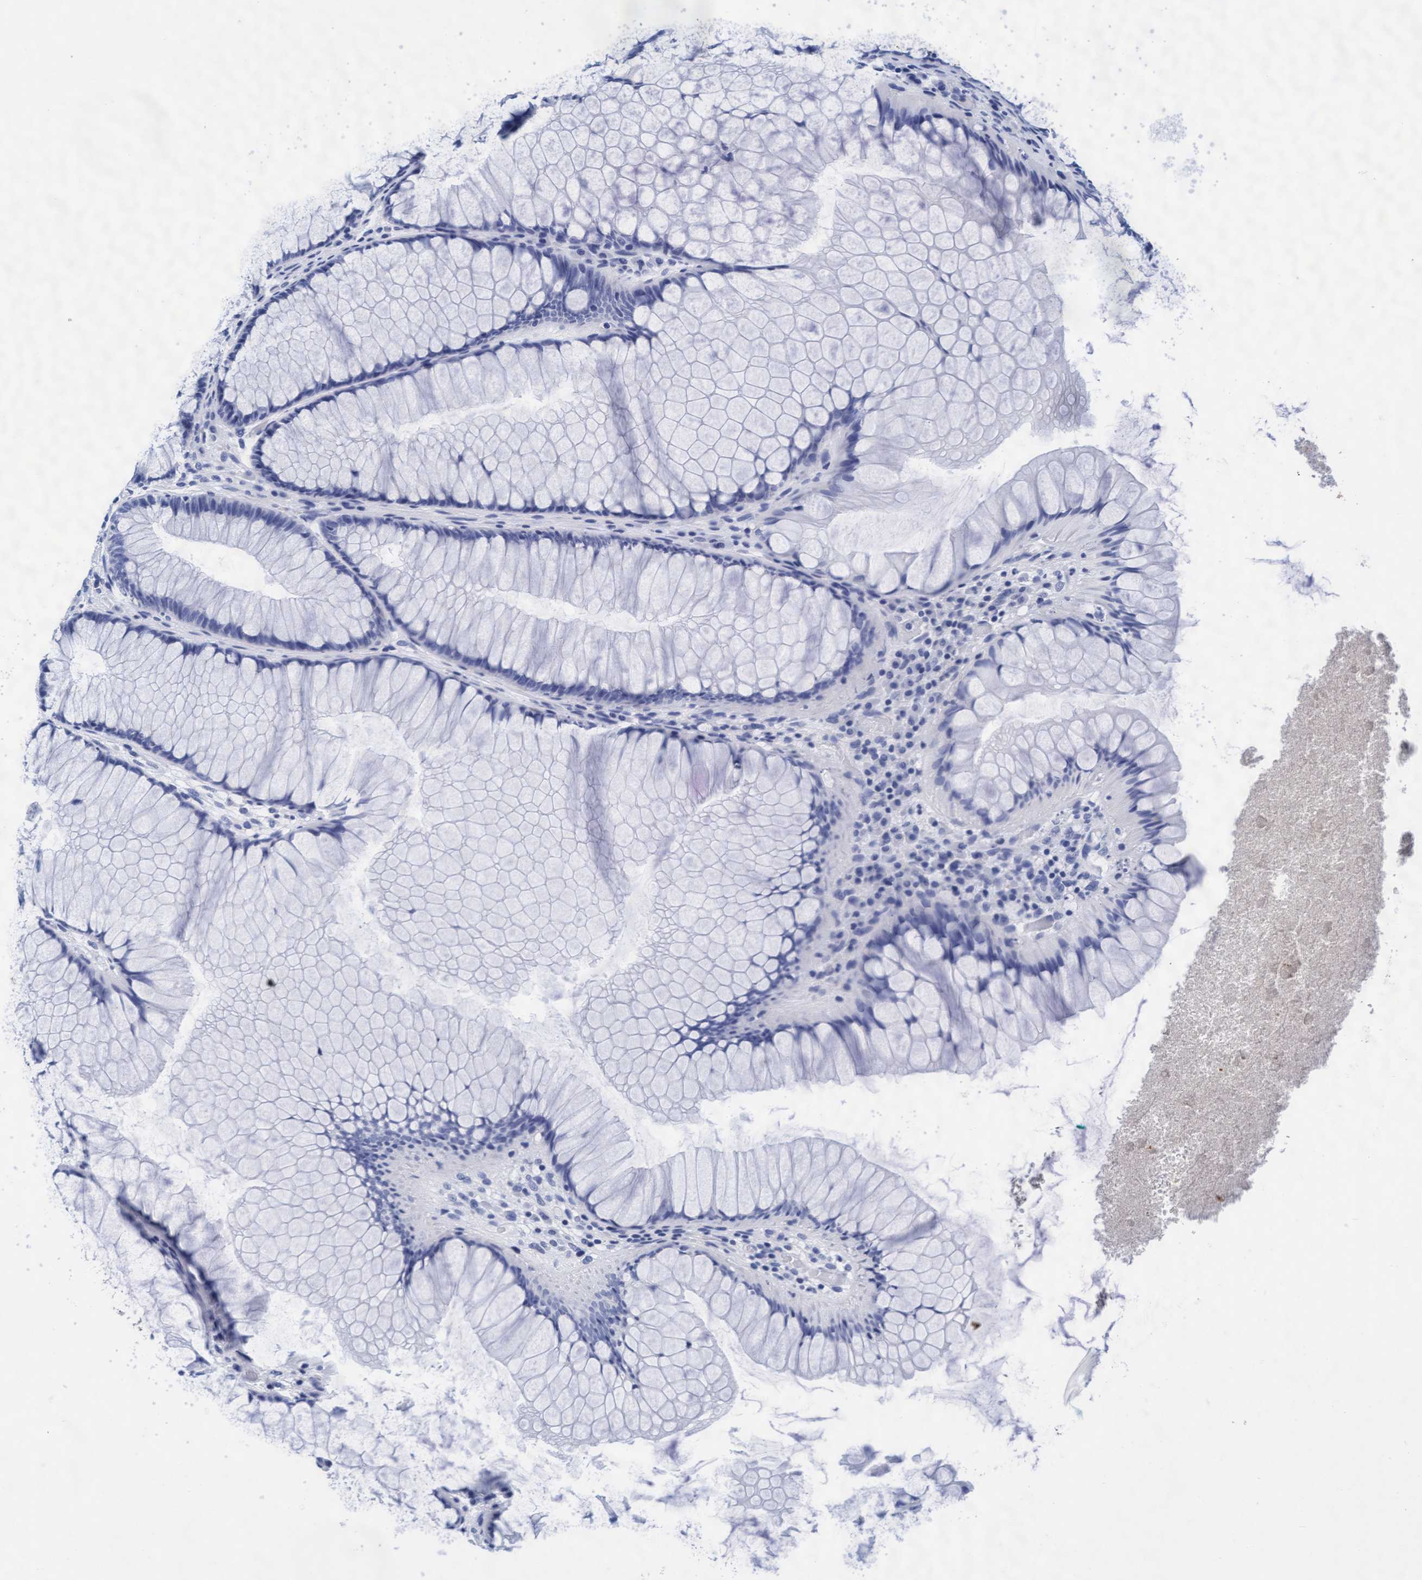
{"staining": {"intensity": "negative", "quantity": "none", "location": "none"}, "tissue": "rectum", "cell_type": "Glandular cells", "image_type": "normal", "snomed": [{"axis": "morphology", "description": "Normal tissue, NOS"}, {"axis": "topography", "description": "Rectum"}], "caption": "Immunohistochemical staining of unremarkable human rectum shows no significant positivity in glandular cells.", "gene": "ARSG", "patient": {"sex": "male", "age": 51}}